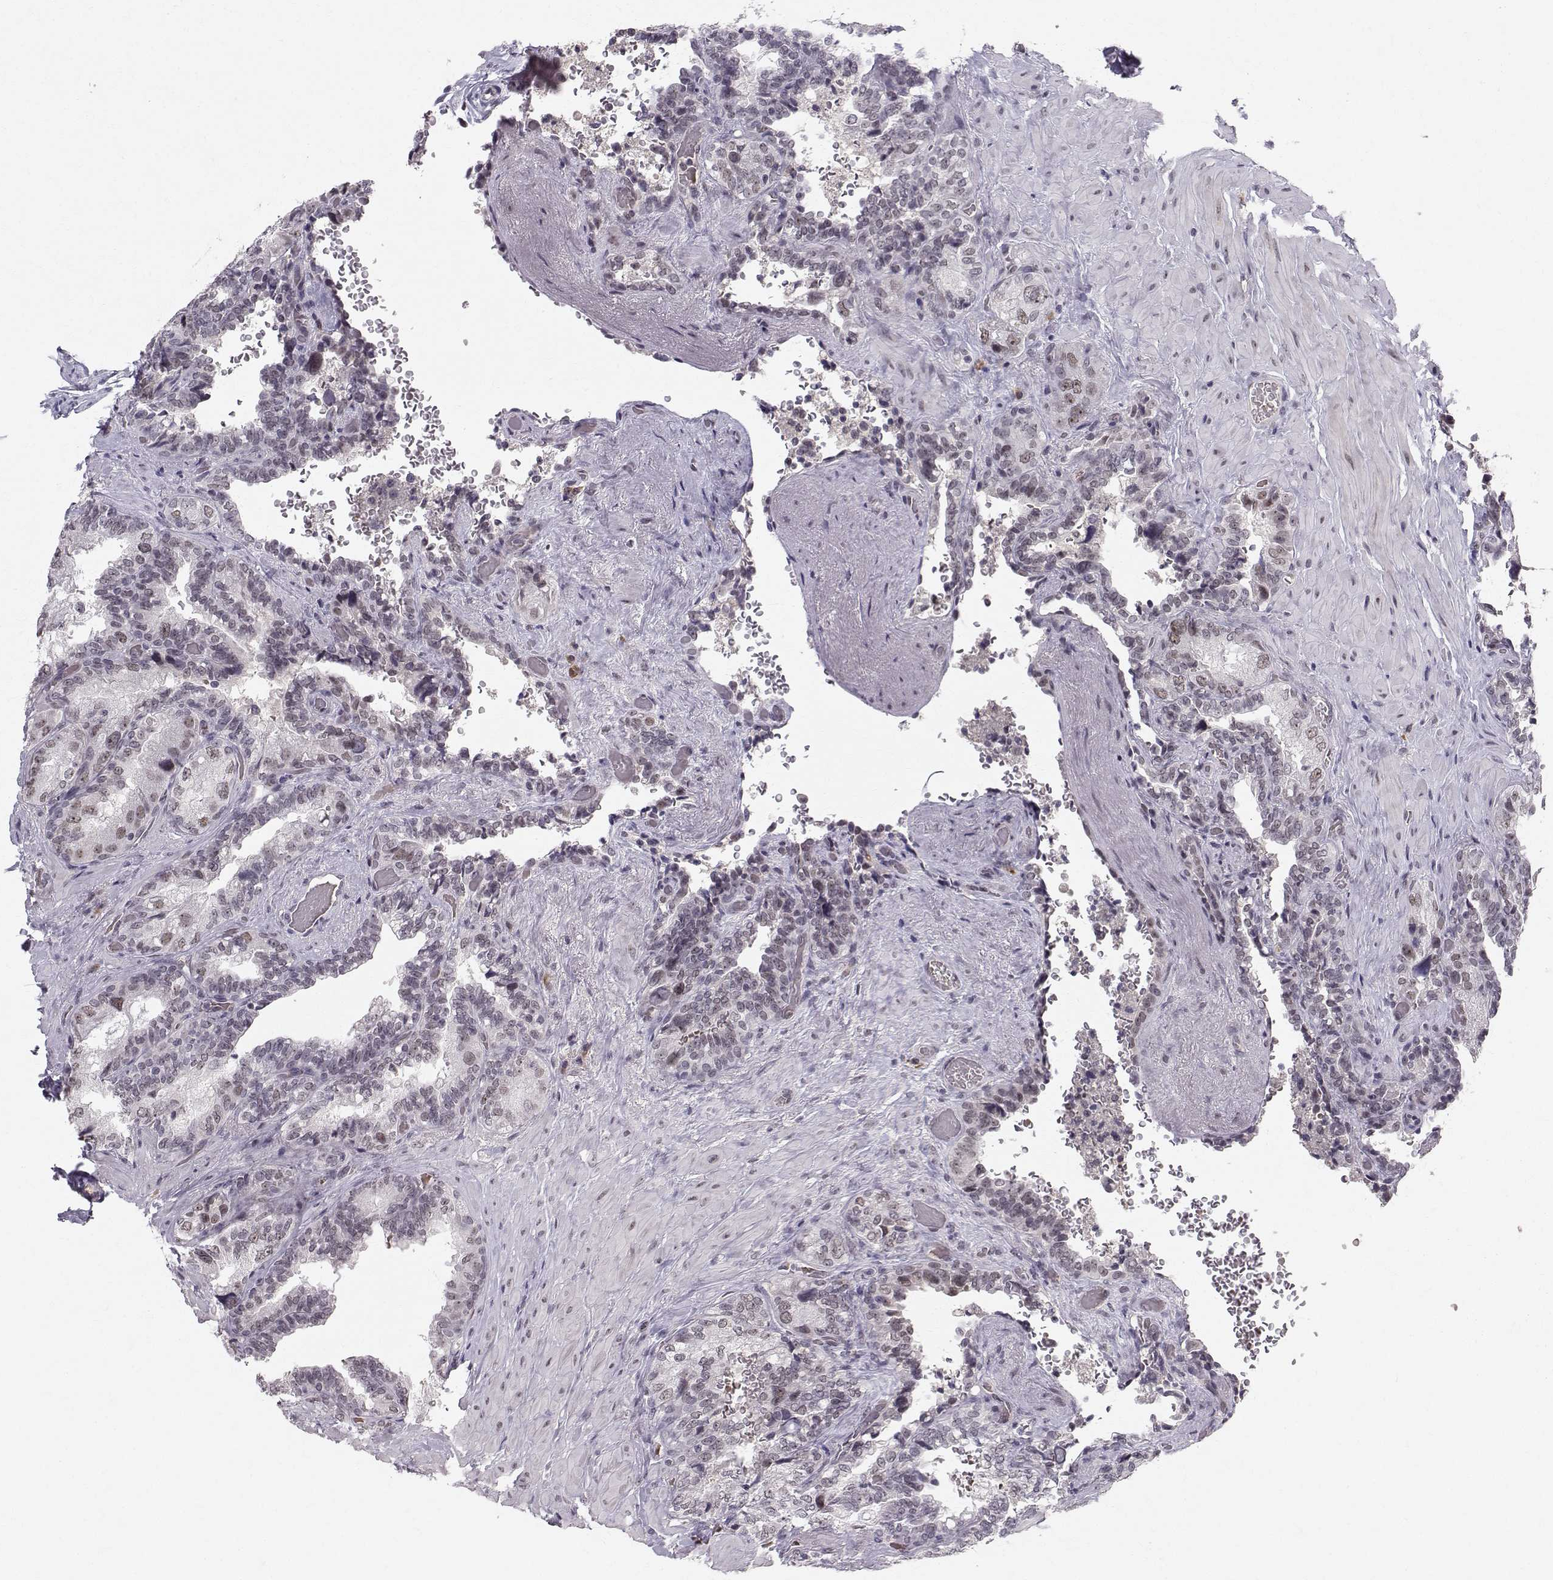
{"staining": {"intensity": "weak", "quantity": "25%-75%", "location": "nuclear"}, "tissue": "seminal vesicle", "cell_type": "Glandular cells", "image_type": "normal", "snomed": [{"axis": "morphology", "description": "Normal tissue, NOS"}, {"axis": "topography", "description": "Seminal veicle"}], "caption": "Immunohistochemistry (IHC) micrograph of normal human seminal vesicle stained for a protein (brown), which demonstrates low levels of weak nuclear positivity in approximately 25%-75% of glandular cells.", "gene": "RPP38", "patient": {"sex": "male", "age": 69}}